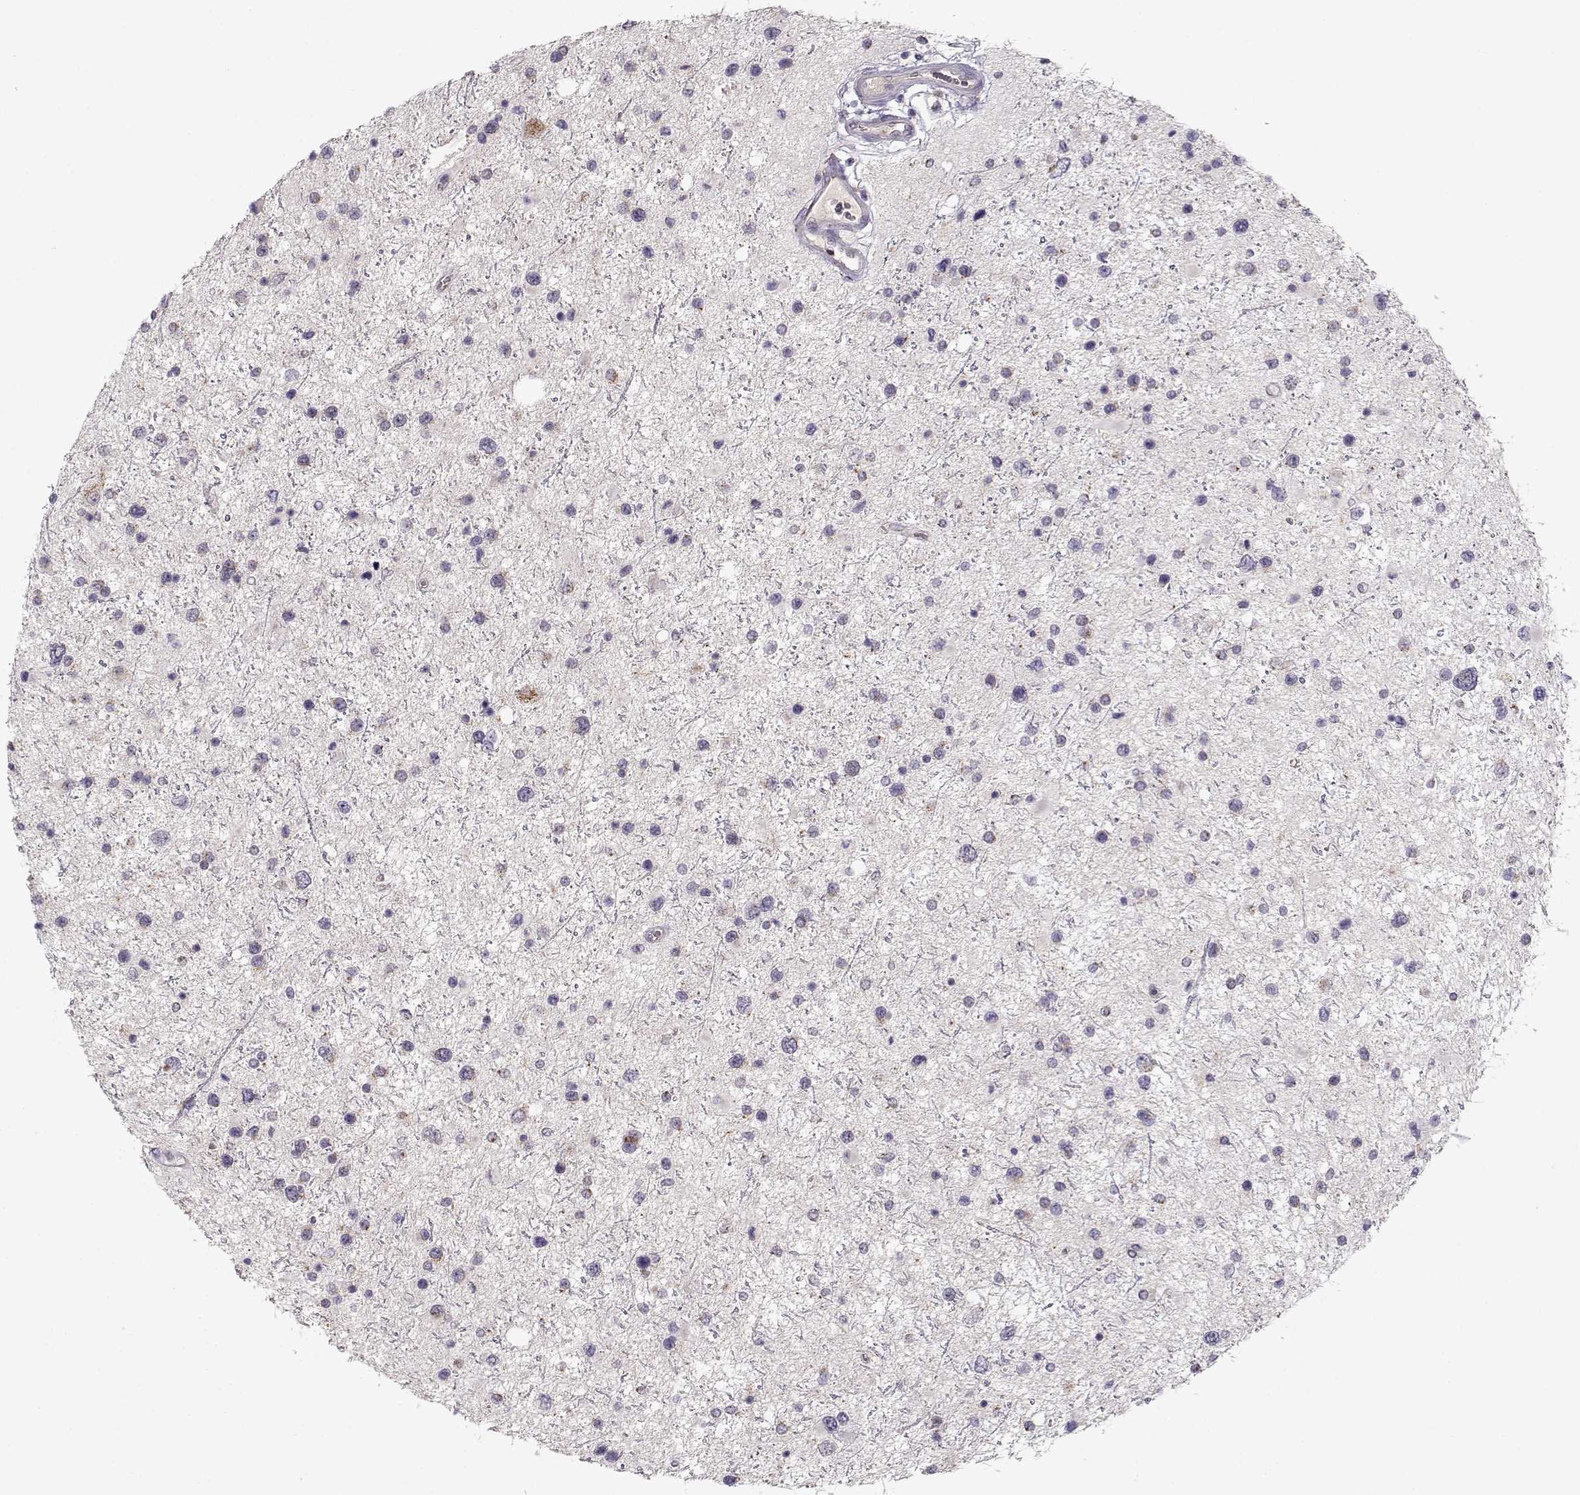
{"staining": {"intensity": "negative", "quantity": "none", "location": "none"}, "tissue": "glioma", "cell_type": "Tumor cells", "image_type": "cancer", "snomed": [{"axis": "morphology", "description": "Glioma, malignant, Low grade"}, {"axis": "topography", "description": "Brain"}], "caption": "This histopathology image is of malignant glioma (low-grade) stained with immunohistochemistry to label a protein in brown with the nuclei are counter-stained blue. There is no positivity in tumor cells.", "gene": "SLC4A5", "patient": {"sex": "female", "age": 32}}